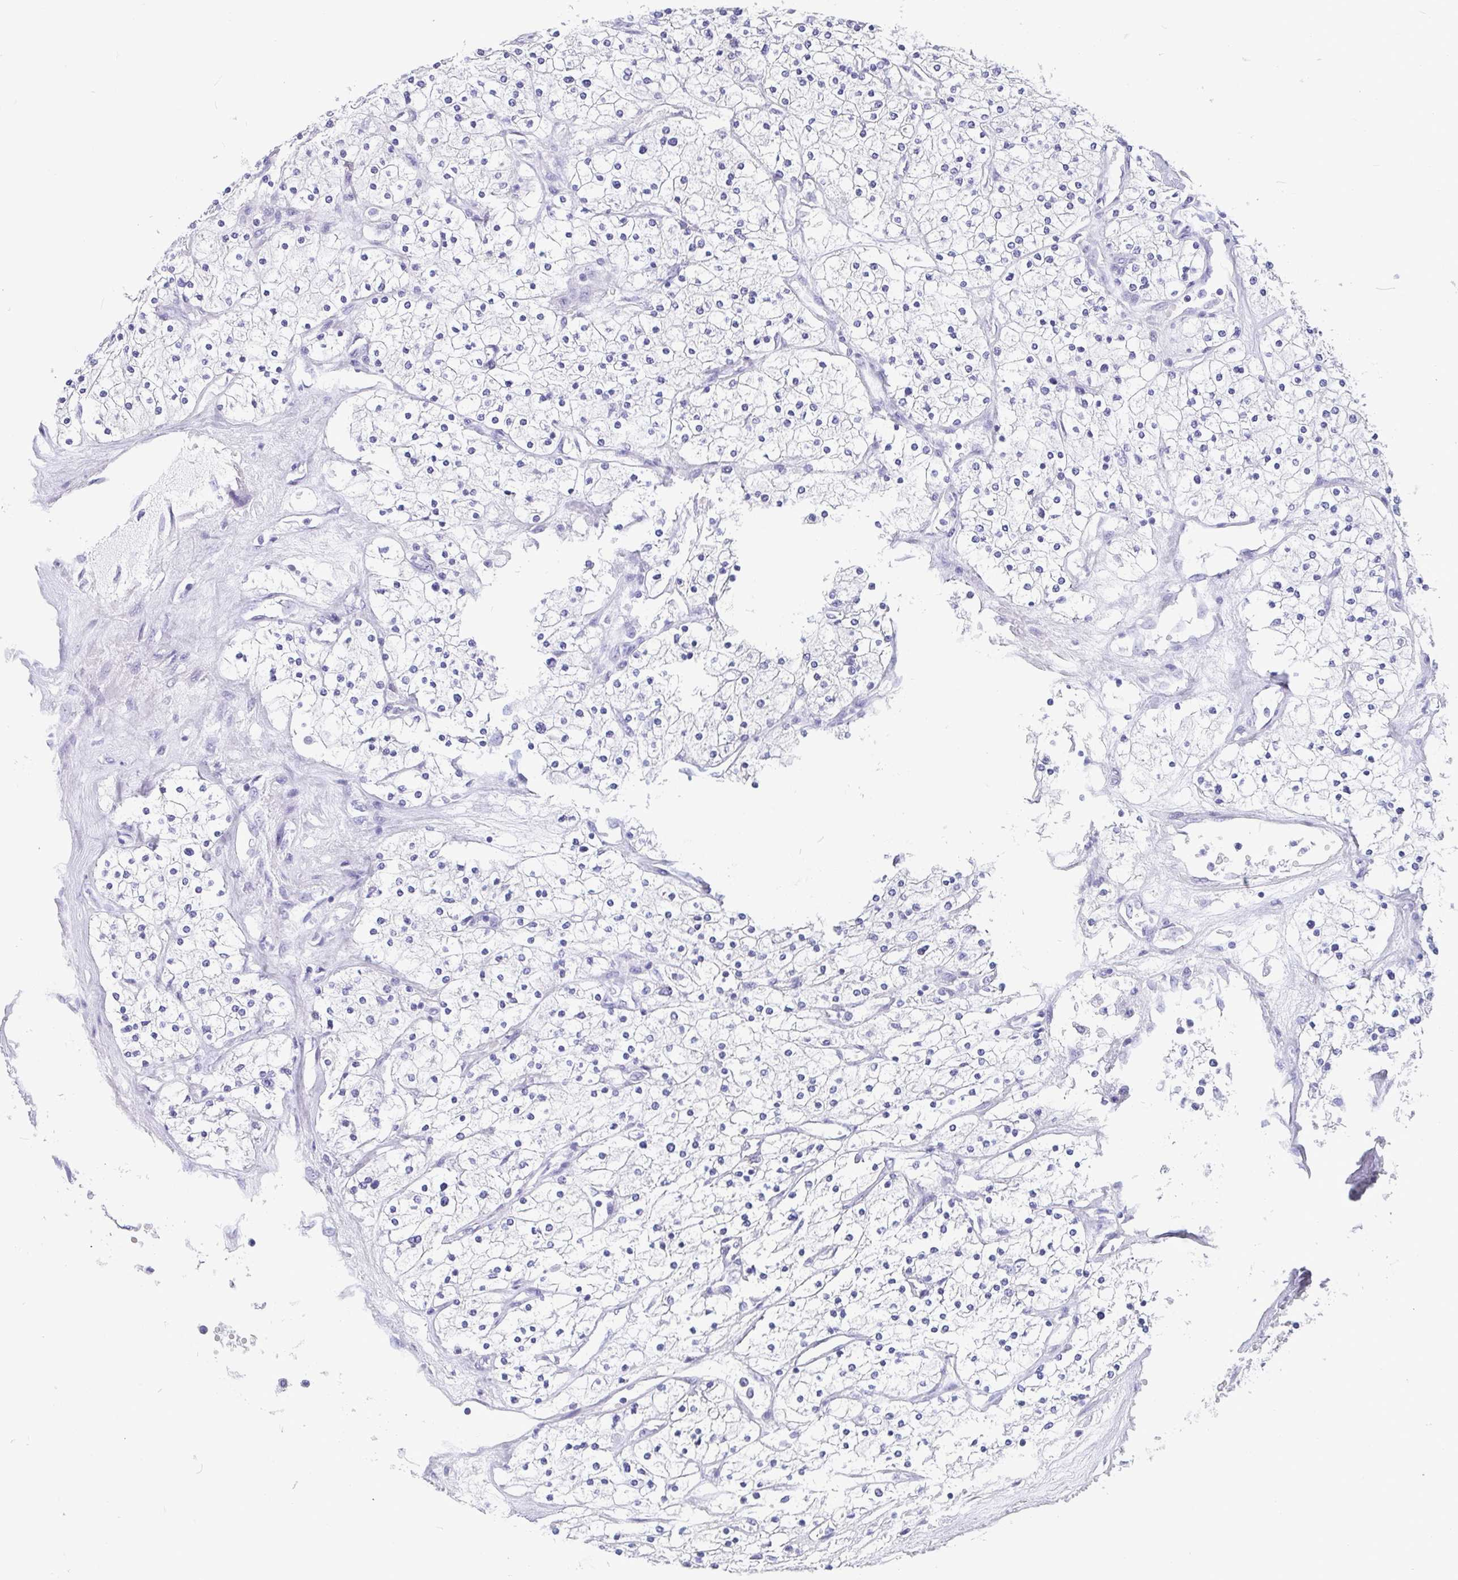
{"staining": {"intensity": "negative", "quantity": "none", "location": "none"}, "tissue": "renal cancer", "cell_type": "Tumor cells", "image_type": "cancer", "snomed": [{"axis": "morphology", "description": "Adenocarcinoma, NOS"}, {"axis": "topography", "description": "Kidney"}], "caption": "Human renal adenocarcinoma stained for a protein using IHC exhibits no positivity in tumor cells.", "gene": "IDH1", "patient": {"sex": "male", "age": 80}}